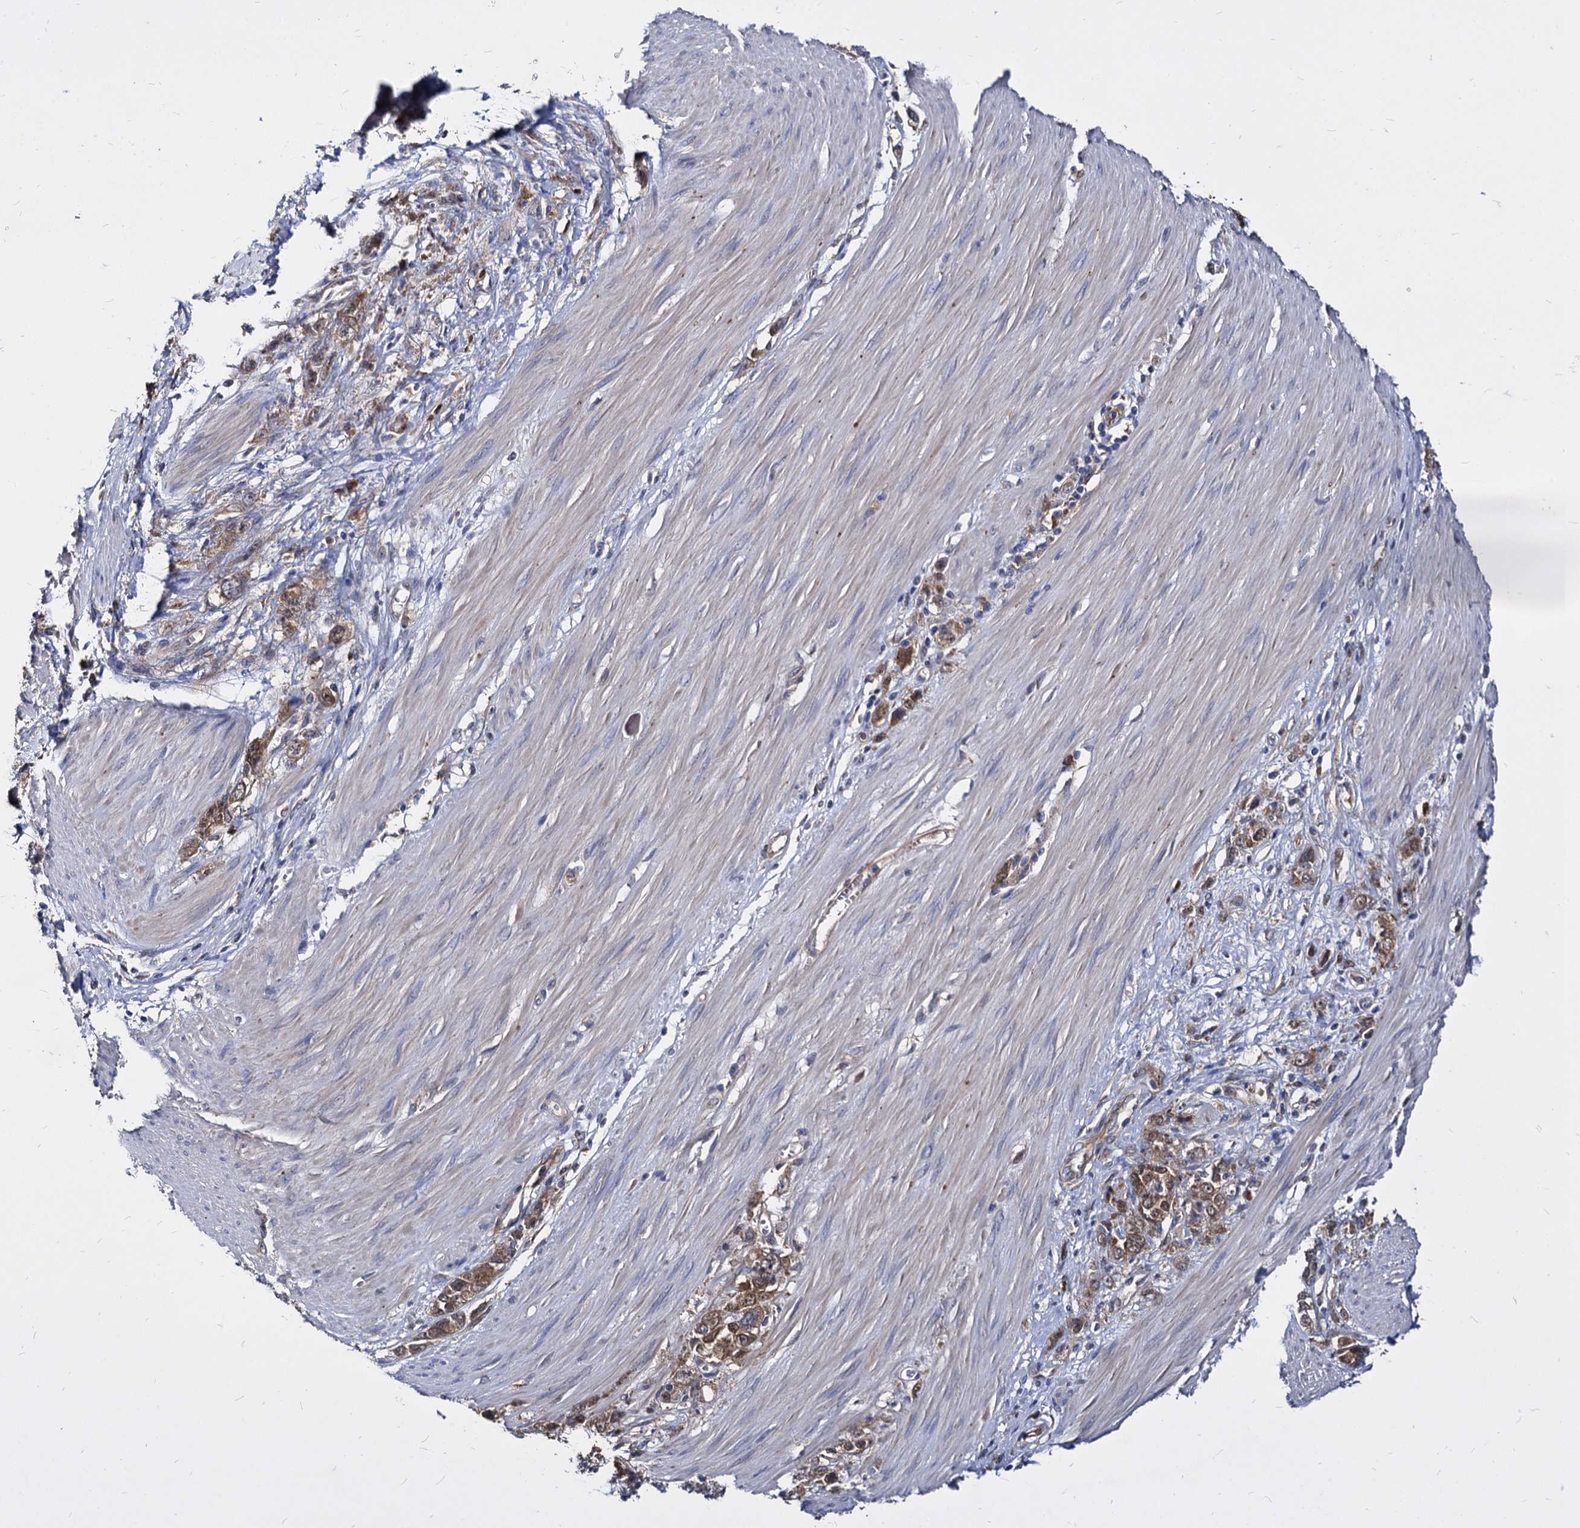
{"staining": {"intensity": "moderate", "quantity": ">75%", "location": "cytoplasmic/membranous"}, "tissue": "stomach cancer", "cell_type": "Tumor cells", "image_type": "cancer", "snomed": [{"axis": "morphology", "description": "Adenocarcinoma, NOS"}, {"axis": "topography", "description": "Stomach"}], "caption": "Immunohistochemical staining of human adenocarcinoma (stomach) exhibits medium levels of moderate cytoplasmic/membranous protein positivity in approximately >75% of tumor cells.", "gene": "NME1", "patient": {"sex": "female", "age": 76}}